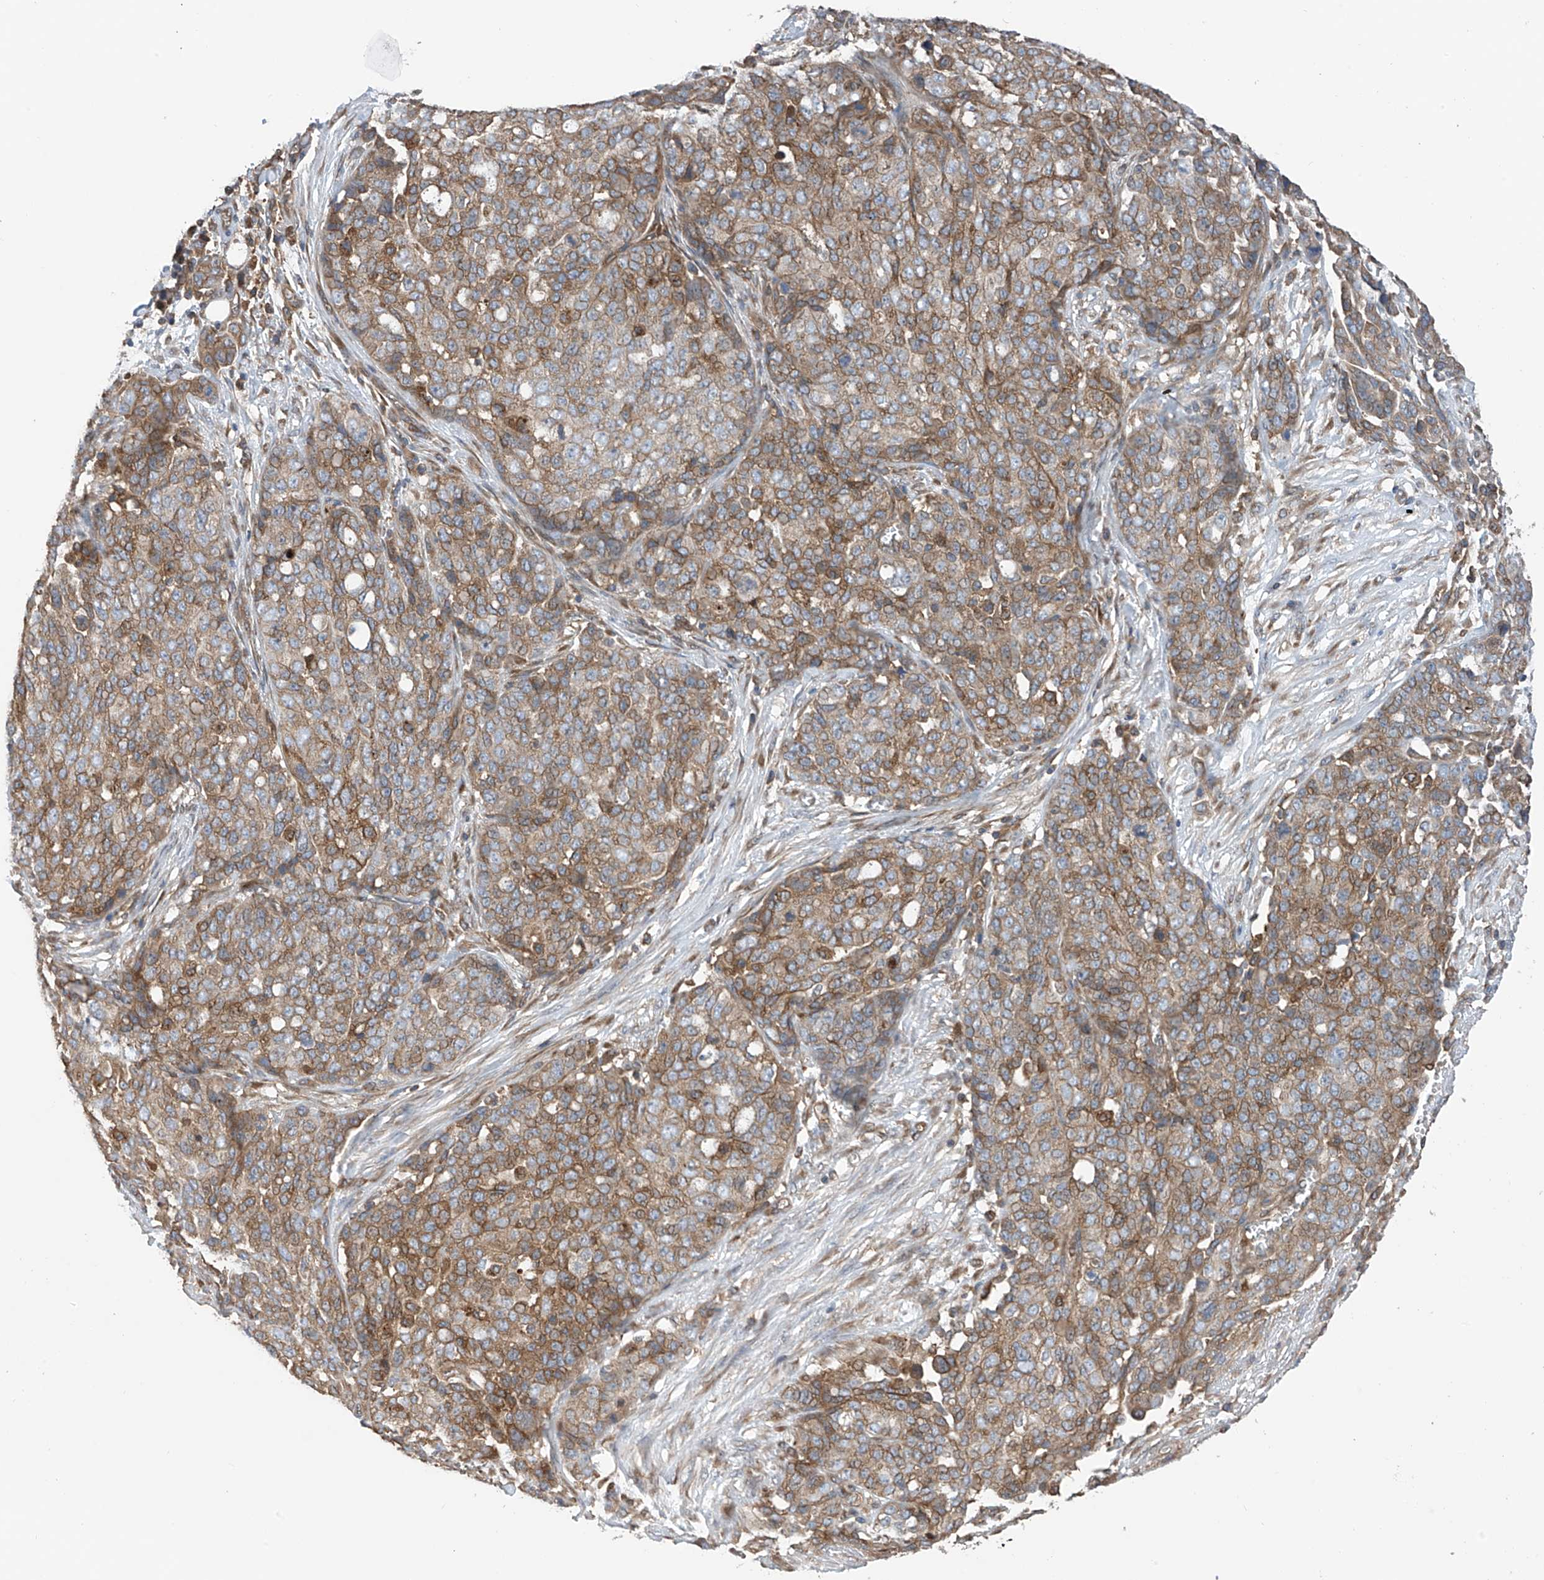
{"staining": {"intensity": "moderate", "quantity": ">75%", "location": "cytoplasmic/membranous"}, "tissue": "ovarian cancer", "cell_type": "Tumor cells", "image_type": "cancer", "snomed": [{"axis": "morphology", "description": "Cystadenocarcinoma, serous, NOS"}, {"axis": "topography", "description": "Soft tissue"}, {"axis": "topography", "description": "Ovary"}], "caption": "High-power microscopy captured an IHC micrograph of ovarian cancer, revealing moderate cytoplasmic/membranous staining in about >75% of tumor cells. Using DAB (brown) and hematoxylin (blue) stains, captured at high magnification using brightfield microscopy.", "gene": "CHPF", "patient": {"sex": "female", "age": 57}}